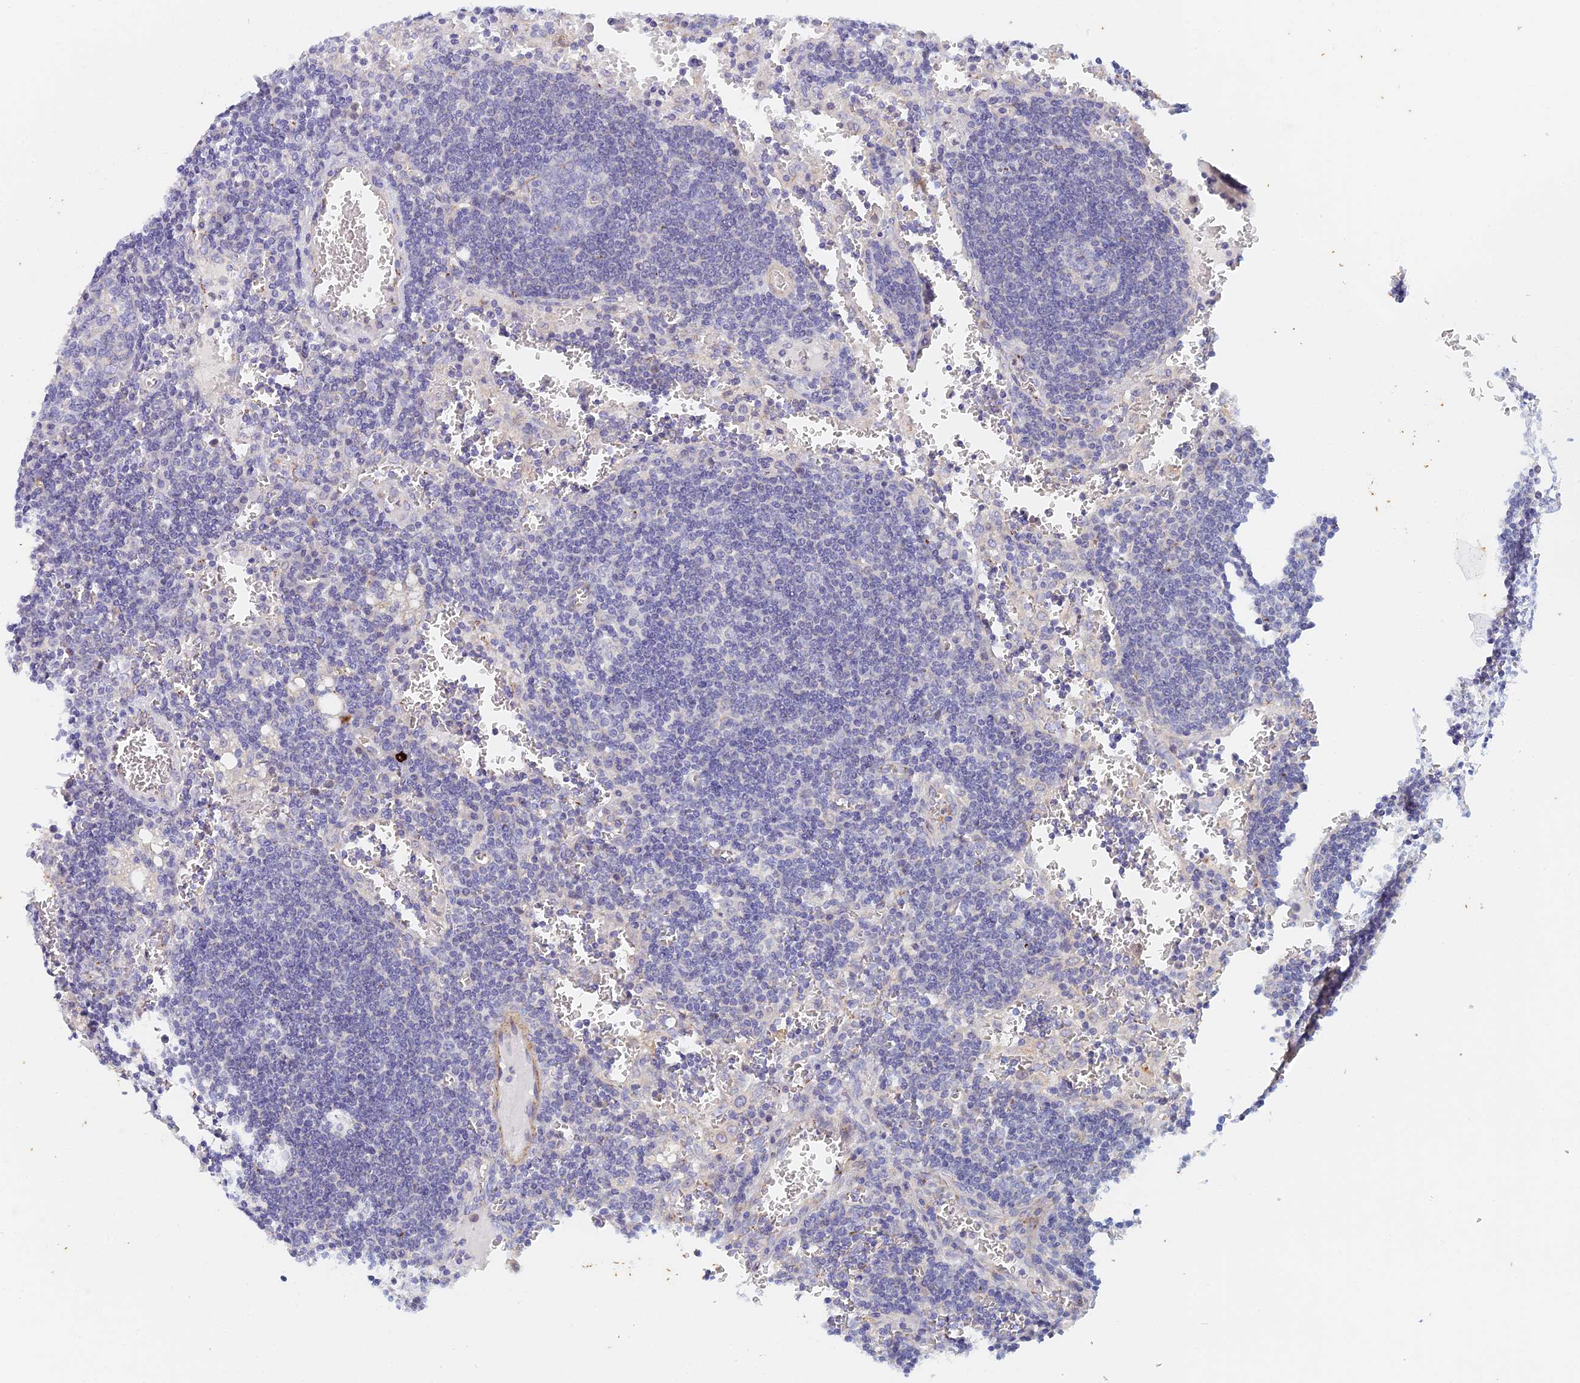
{"staining": {"intensity": "negative", "quantity": "none", "location": "none"}, "tissue": "lymph node", "cell_type": "Germinal center cells", "image_type": "normal", "snomed": [{"axis": "morphology", "description": "Normal tissue, NOS"}, {"axis": "topography", "description": "Lymph node"}], "caption": "IHC image of unremarkable human lymph node stained for a protein (brown), which shows no expression in germinal center cells. (DAB (3,3'-diaminobenzidine) immunohistochemistry (IHC), high magnification).", "gene": "SLC24A3", "patient": {"sex": "female", "age": 73}}